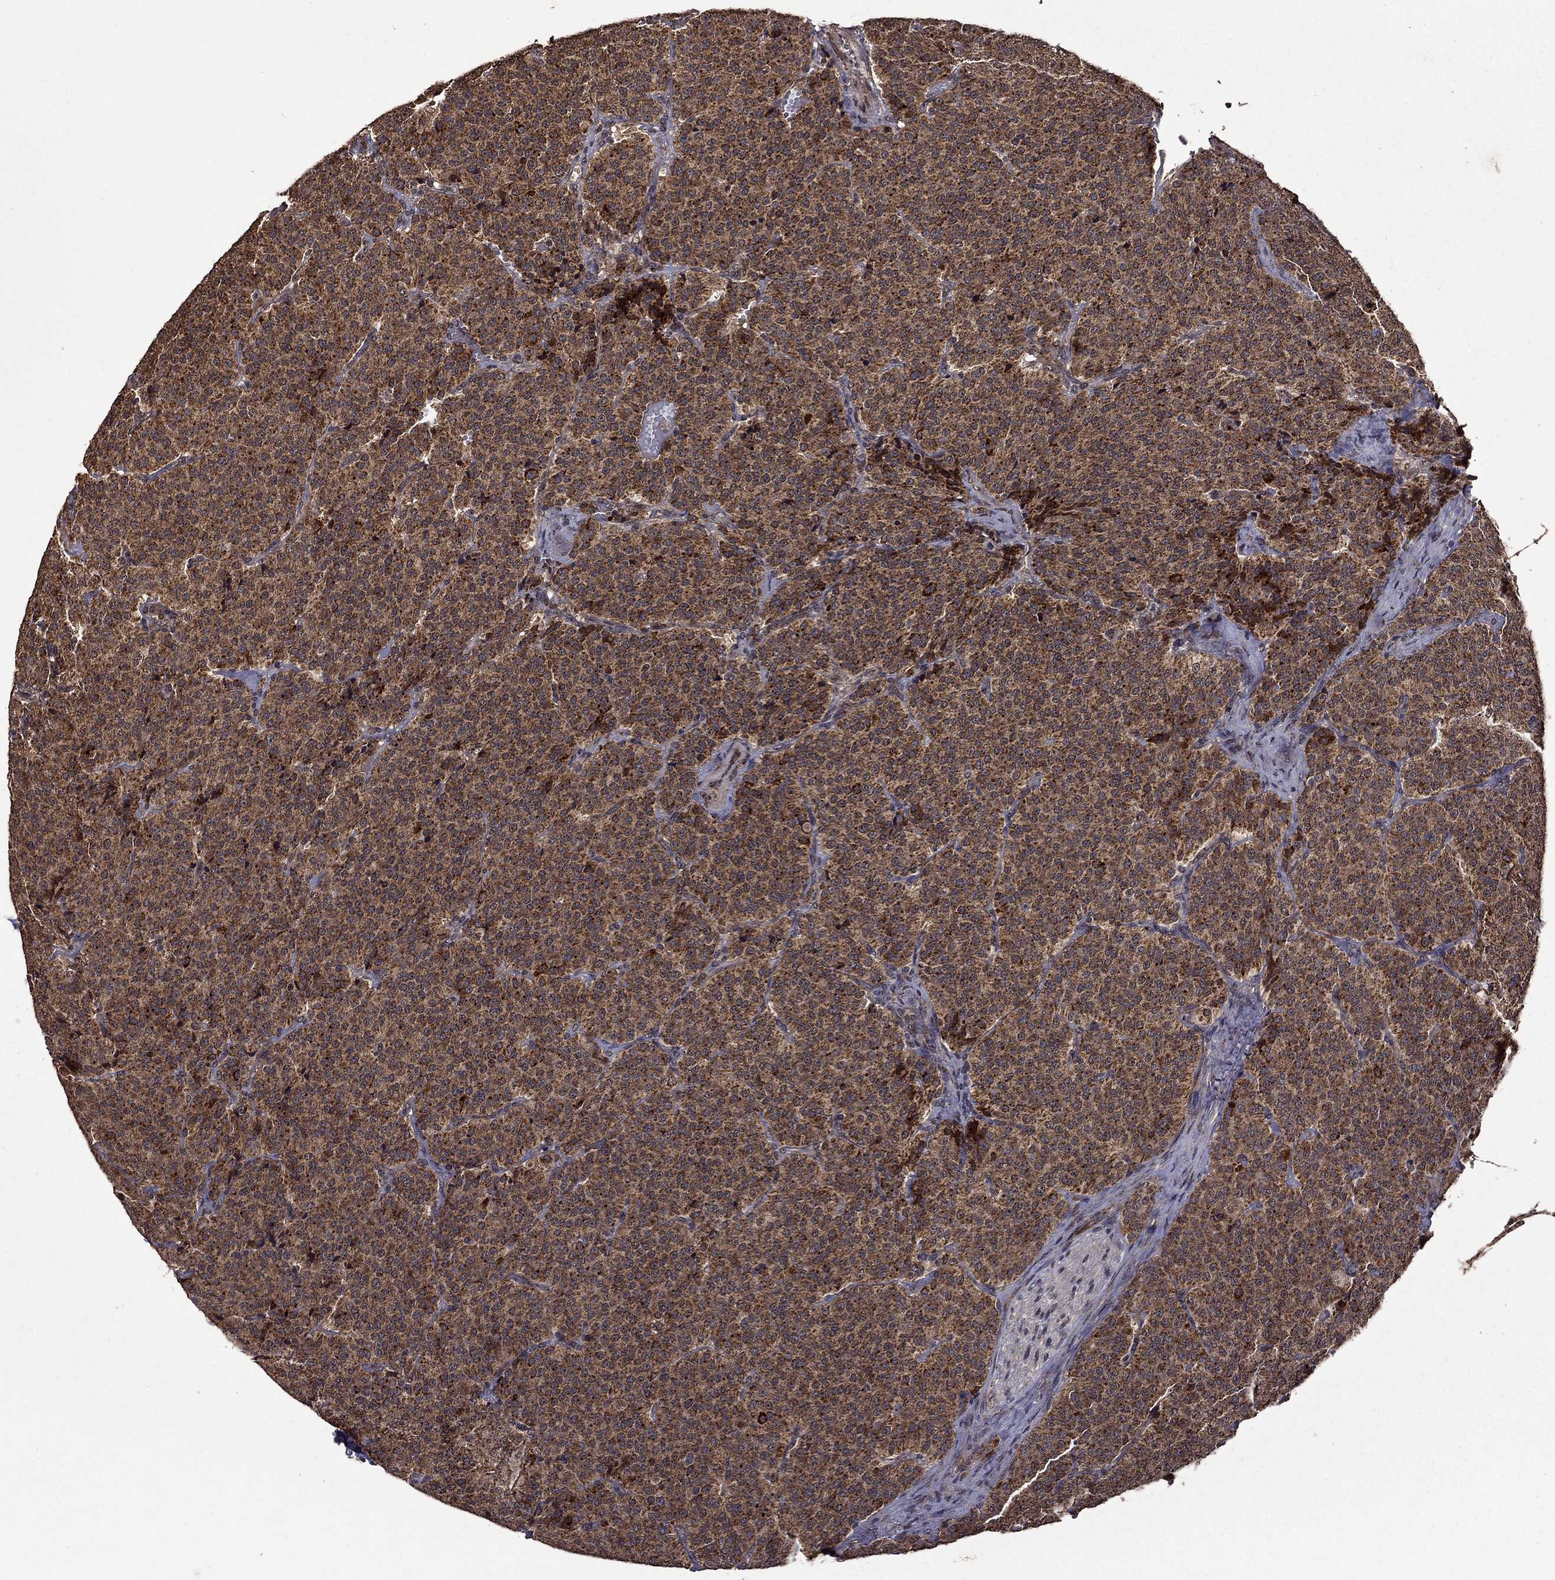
{"staining": {"intensity": "moderate", "quantity": ">75%", "location": "cytoplasmic/membranous"}, "tissue": "carcinoid", "cell_type": "Tumor cells", "image_type": "cancer", "snomed": [{"axis": "morphology", "description": "Carcinoid, malignant, NOS"}, {"axis": "topography", "description": "Small intestine"}], "caption": "Malignant carcinoid tissue reveals moderate cytoplasmic/membranous positivity in approximately >75% of tumor cells Using DAB (brown) and hematoxylin (blue) stains, captured at high magnification using brightfield microscopy.", "gene": "ITM2B", "patient": {"sex": "female", "age": 58}}